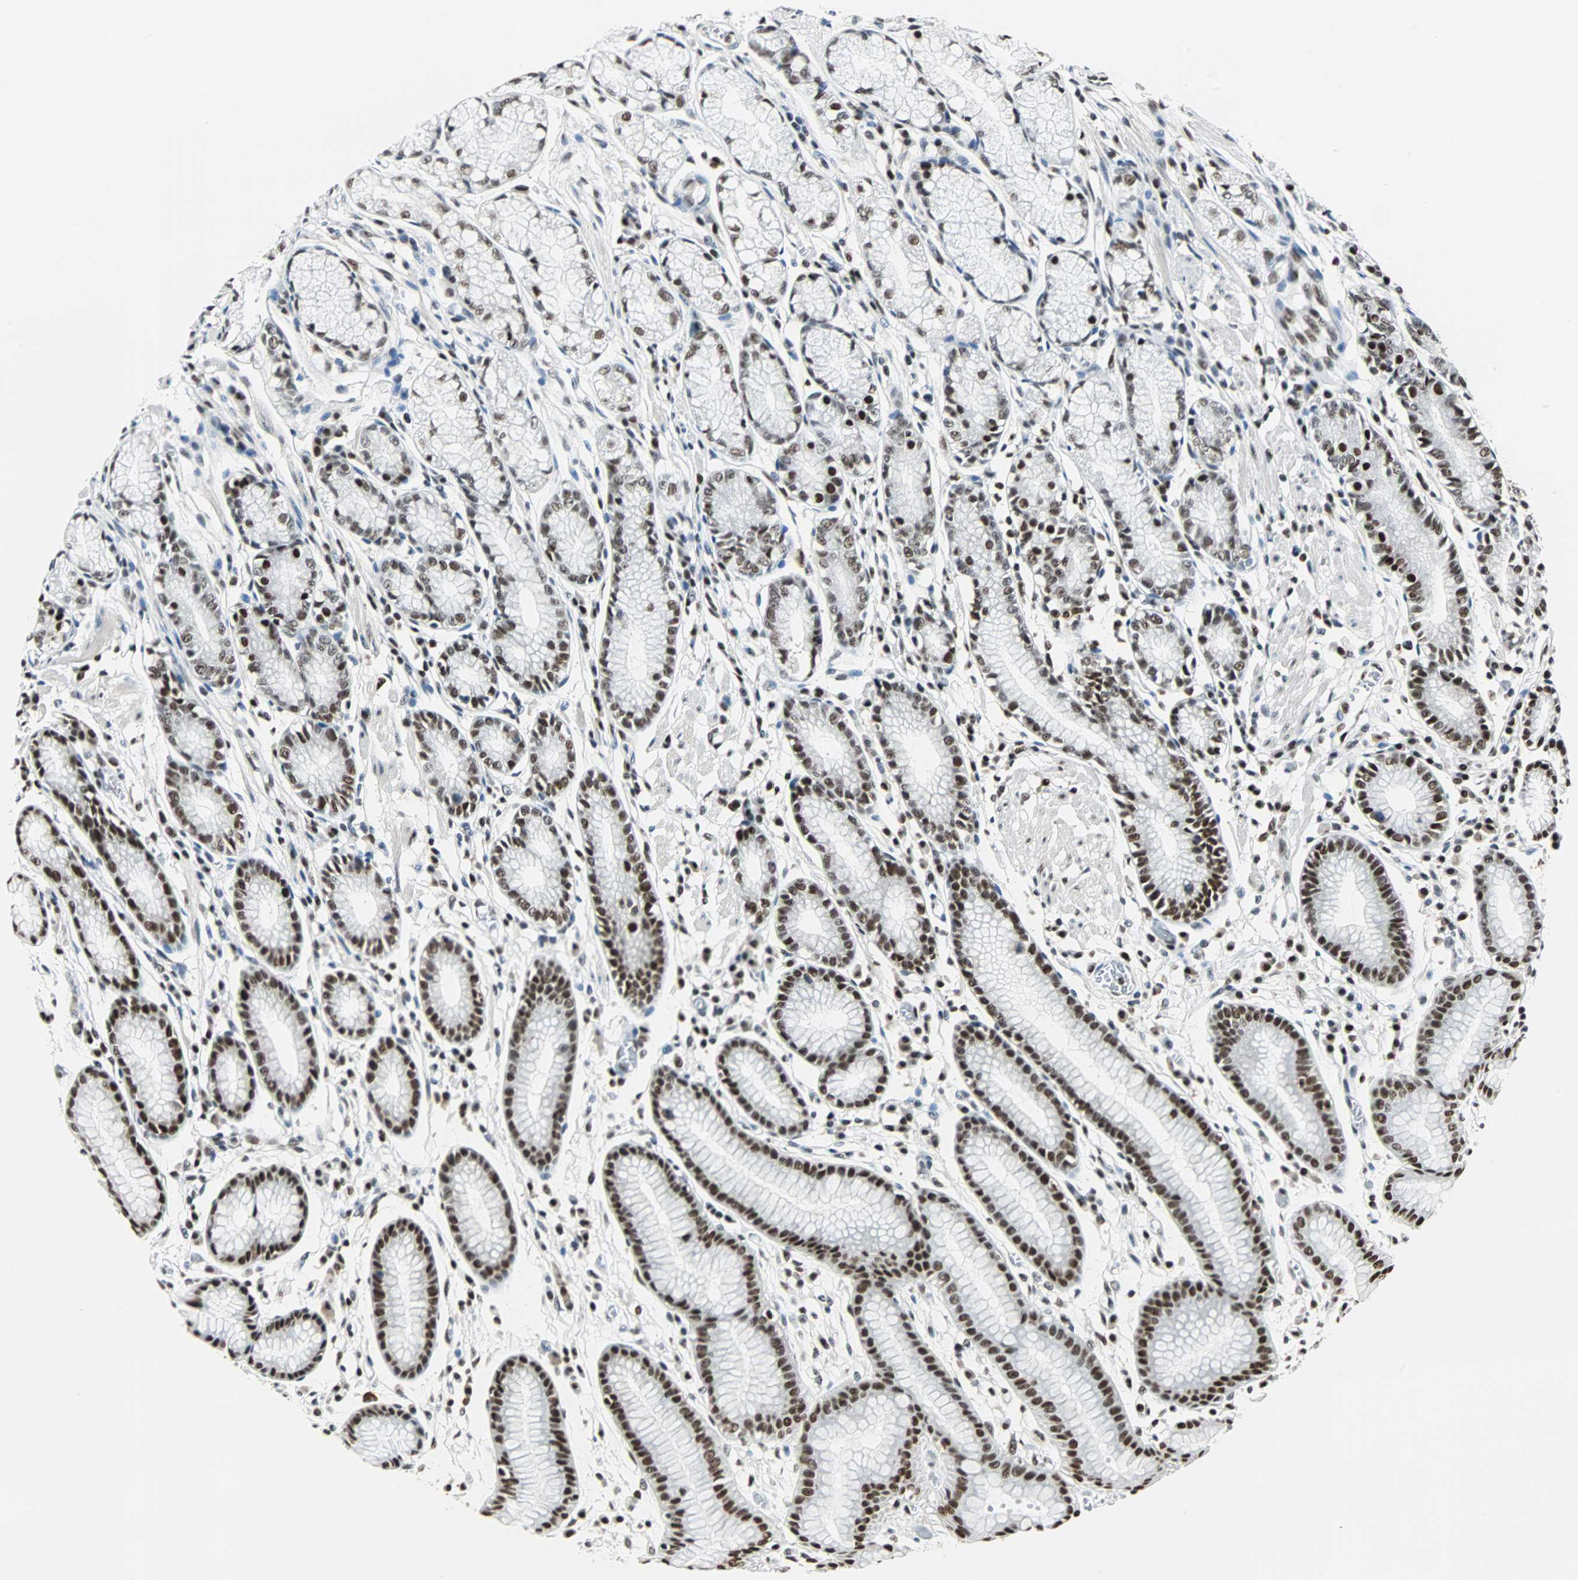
{"staining": {"intensity": "strong", "quantity": "25%-75%", "location": "nuclear"}, "tissue": "stomach", "cell_type": "Glandular cells", "image_type": "normal", "snomed": [{"axis": "morphology", "description": "Normal tissue, NOS"}, {"axis": "morphology", "description": "Inflammation, NOS"}, {"axis": "topography", "description": "Stomach, lower"}], "caption": "A micrograph of stomach stained for a protein demonstrates strong nuclear brown staining in glandular cells. The protein of interest is shown in brown color, while the nuclei are stained blue.", "gene": "XRCC4", "patient": {"sex": "male", "age": 59}}